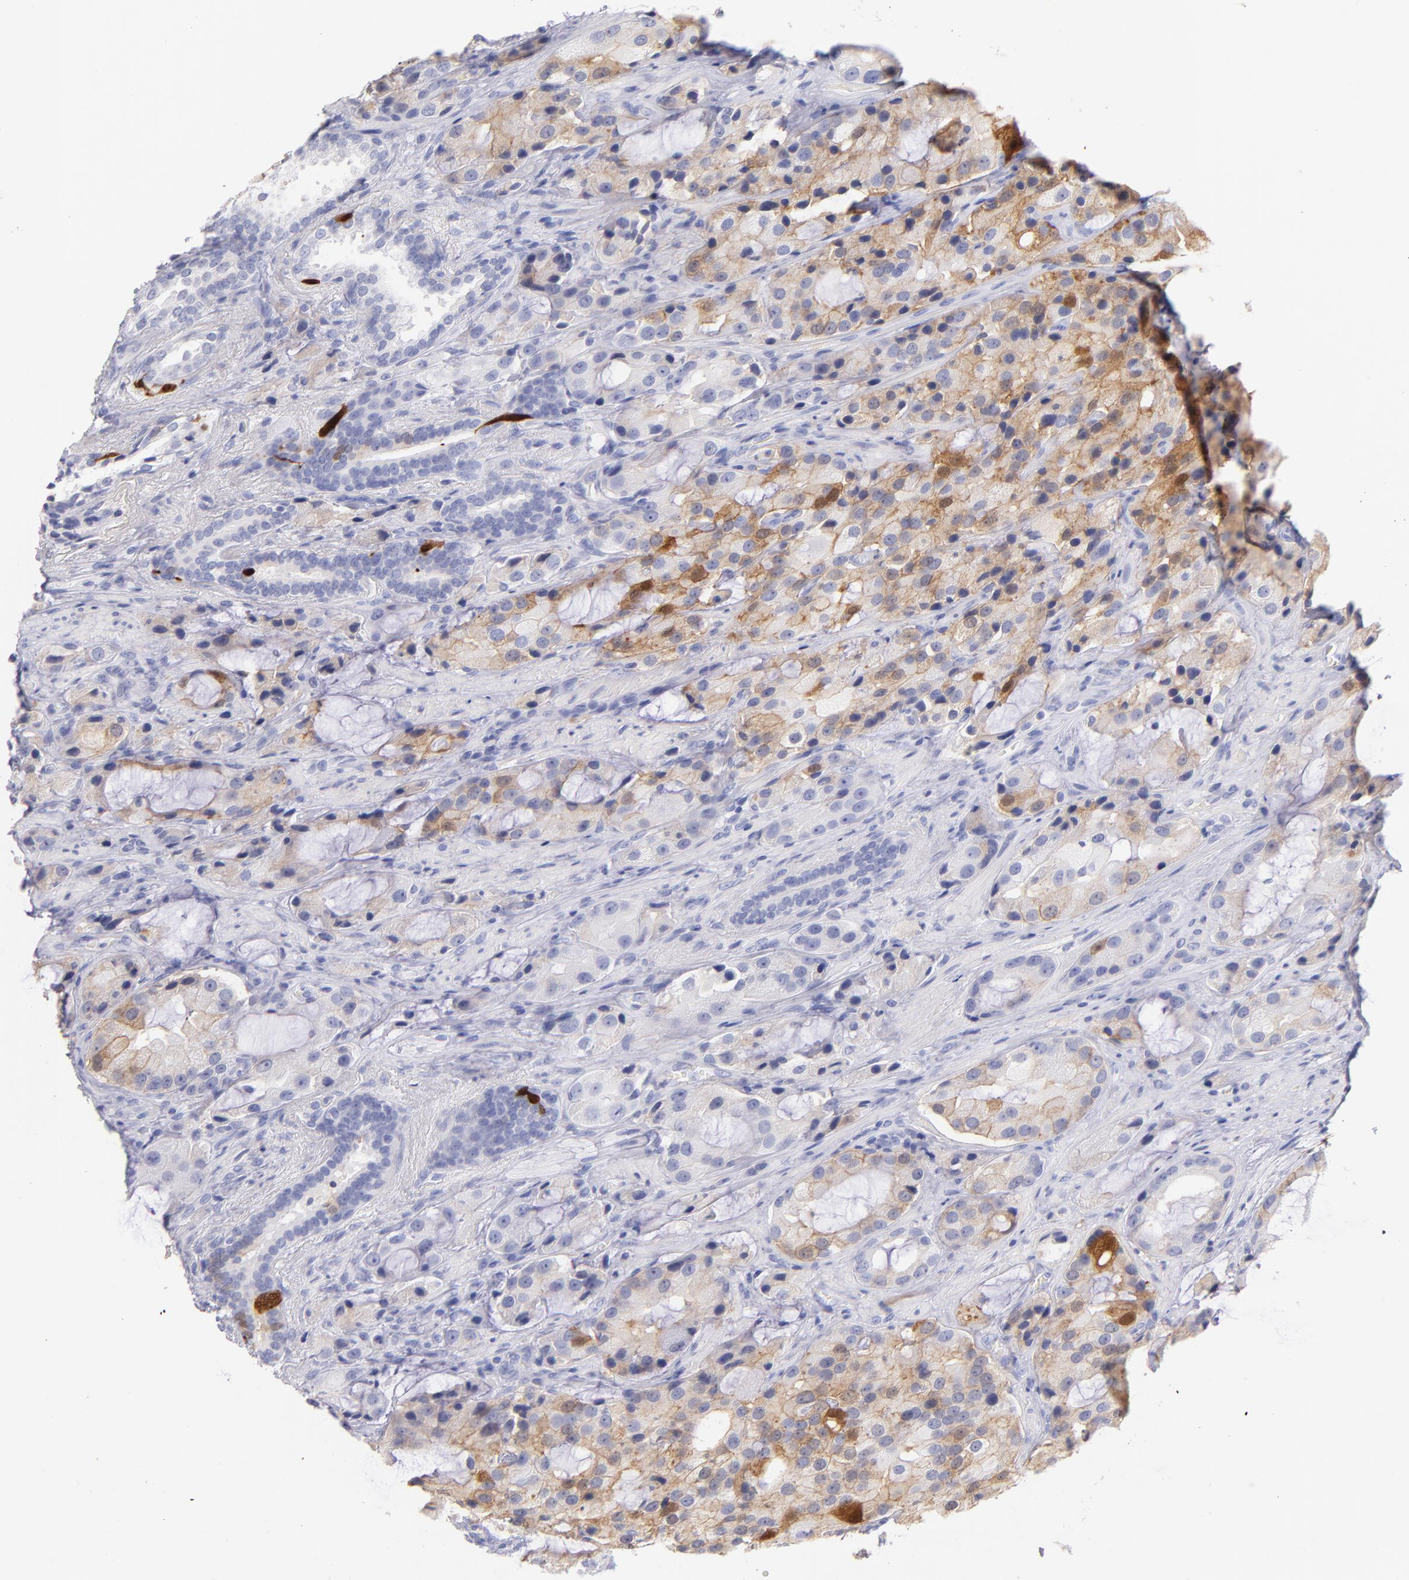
{"staining": {"intensity": "moderate", "quantity": "25%-75%", "location": "cytoplasmic/membranous"}, "tissue": "prostate cancer", "cell_type": "Tumor cells", "image_type": "cancer", "snomed": [{"axis": "morphology", "description": "Adenocarcinoma, High grade"}, {"axis": "topography", "description": "Prostate"}], "caption": "An immunohistochemistry (IHC) micrograph of neoplastic tissue is shown. Protein staining in brown highlights moderate cytoplasmic/membranous positivity in prostate adenocarcinoma (high-grade) within tumor cells. (IHC, brightfield microscopy, high magnification).", "gene": "SCGN", "patient": {"sex": "male", "age": 70}}